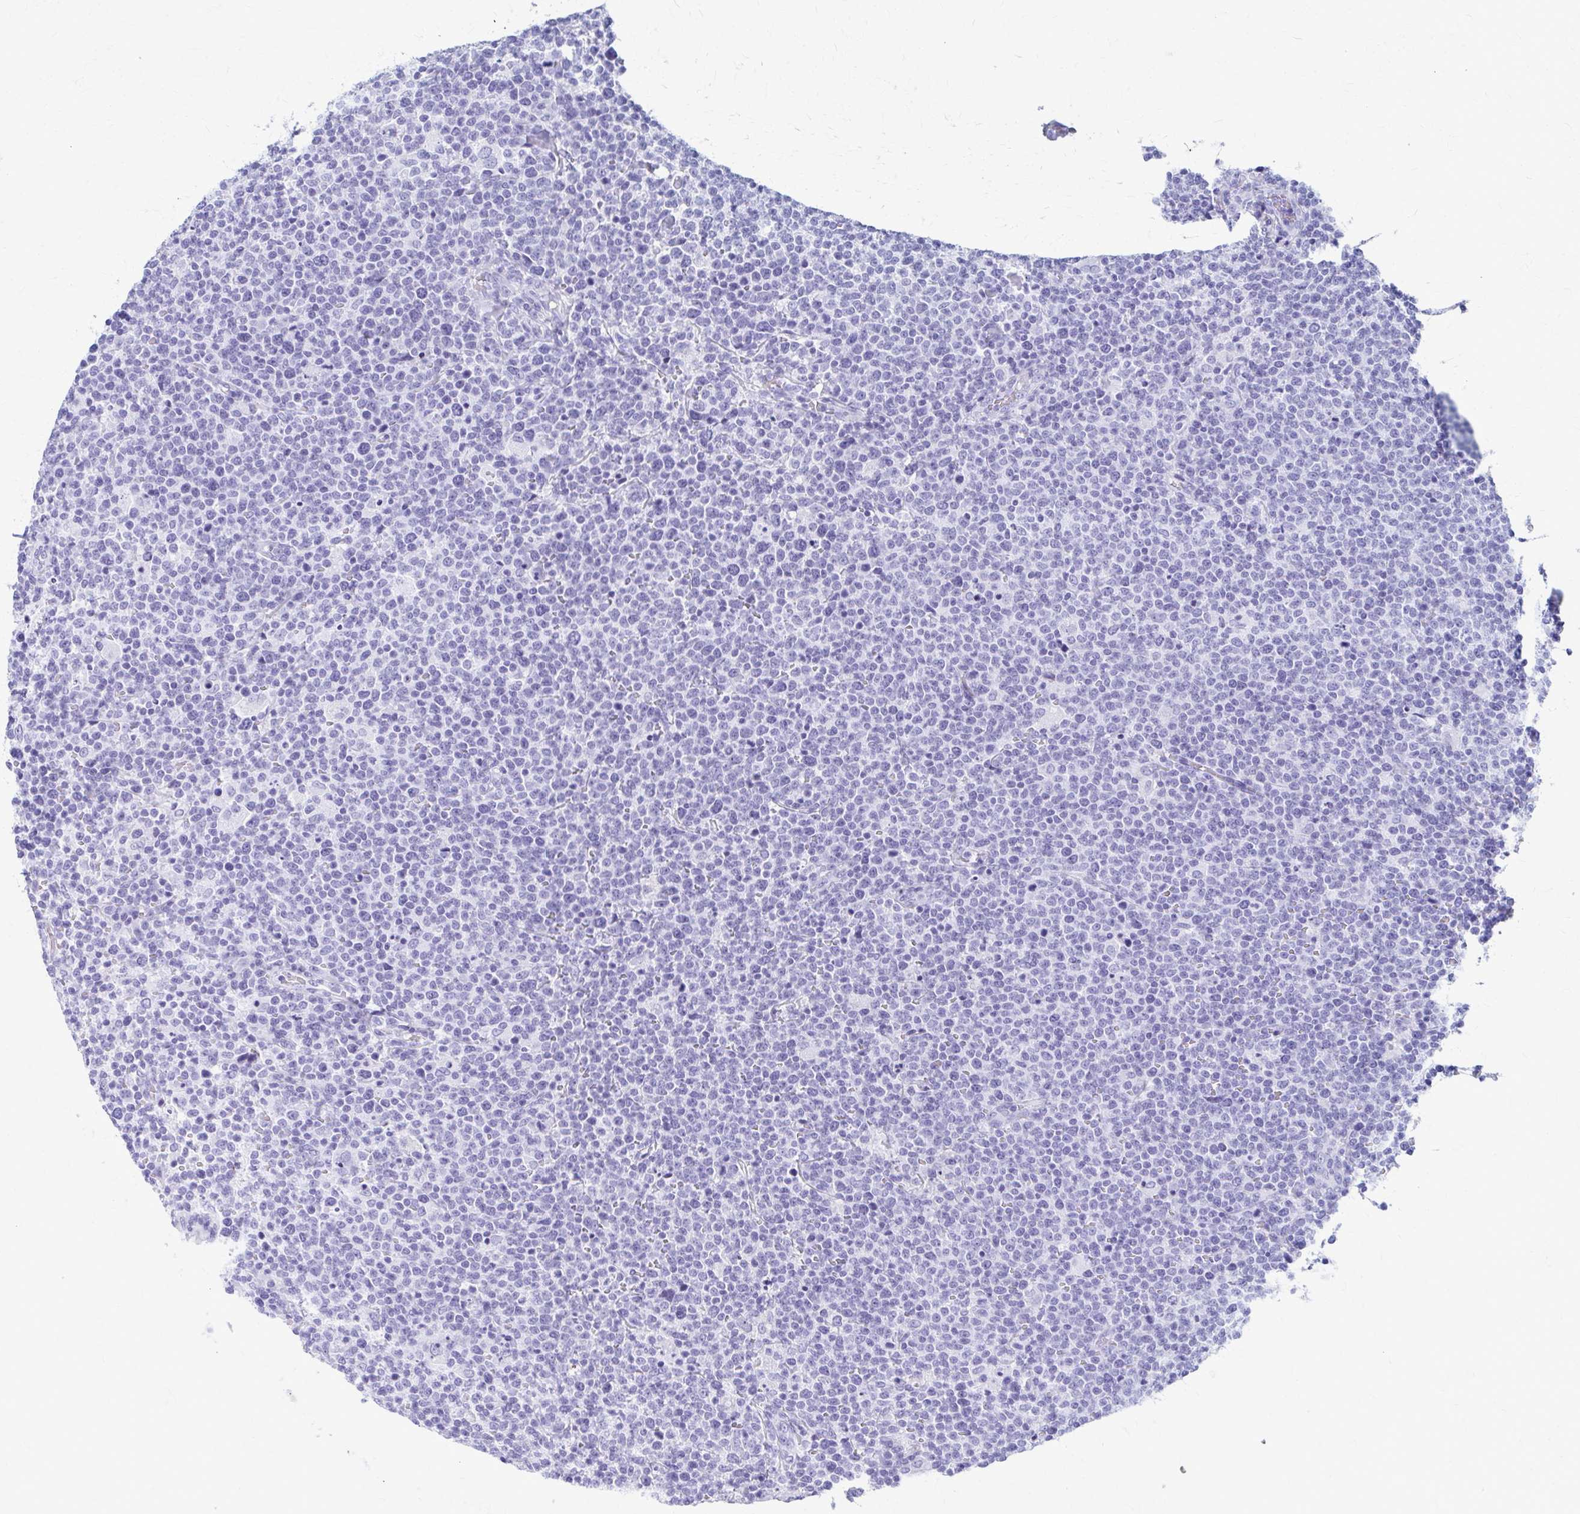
{"staining": {"intensity": "negative", "quantity": "none", "location": "none"}, "tissue": "lymphoma", "cell_type": "Tumor cells", "image_type": "cancer", "snomed": [{"axis": "morphology", "description": "Malignant lymphoma, non-Hodgkin's type, High grade"}, {"axis": "topography", "description": "Lymph node"}], "caption": "This is an immunohistochemistry (IHC) photomicrograph of lymphoma. There is no staining in tumor cells.", "gene": "CELF5", "patient": {"sex": "male", "age": 61}}